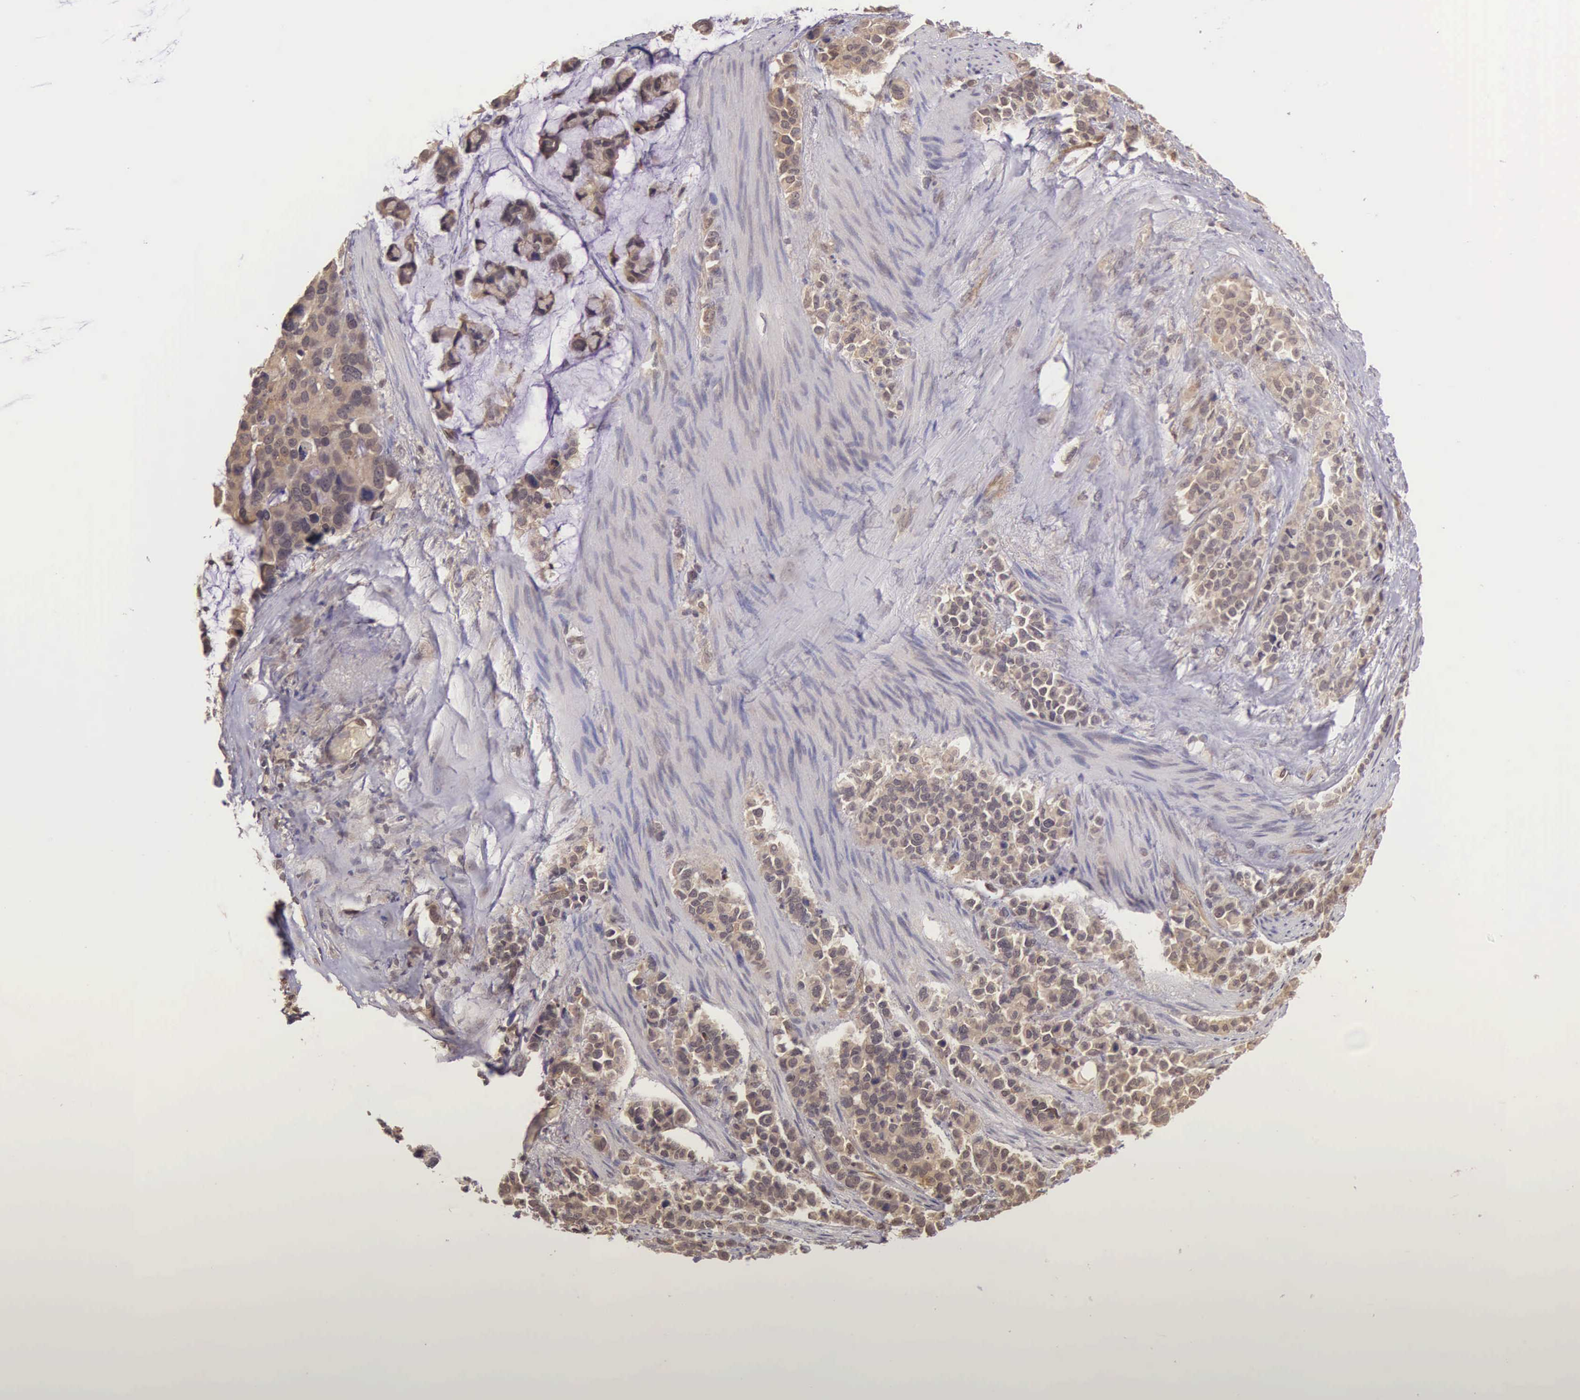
{"staining": {"intensity": "moderate", "quantity": ">75%", "location": "cytoplasmic/membranous"}, "tissue": "stomach cancer", "cell_type": "Tumor cells", "image_type": "cancer", "snomed": [{"axis": "morphology", "description": "Adenocarcinoma, NOS"}, {"axis": "topography", "description": "Stomach, upper"}], "caption": "Immunohistochemistry (DAB (3,3'-diaminobenzidine)) staining of stomach adenocarcinoma displays moderate cytoplasmic/membranous protein positivity in about >75% of tumor cells.", "gene": "VASH1", "patient": {"sex": "male", "age": 71}}